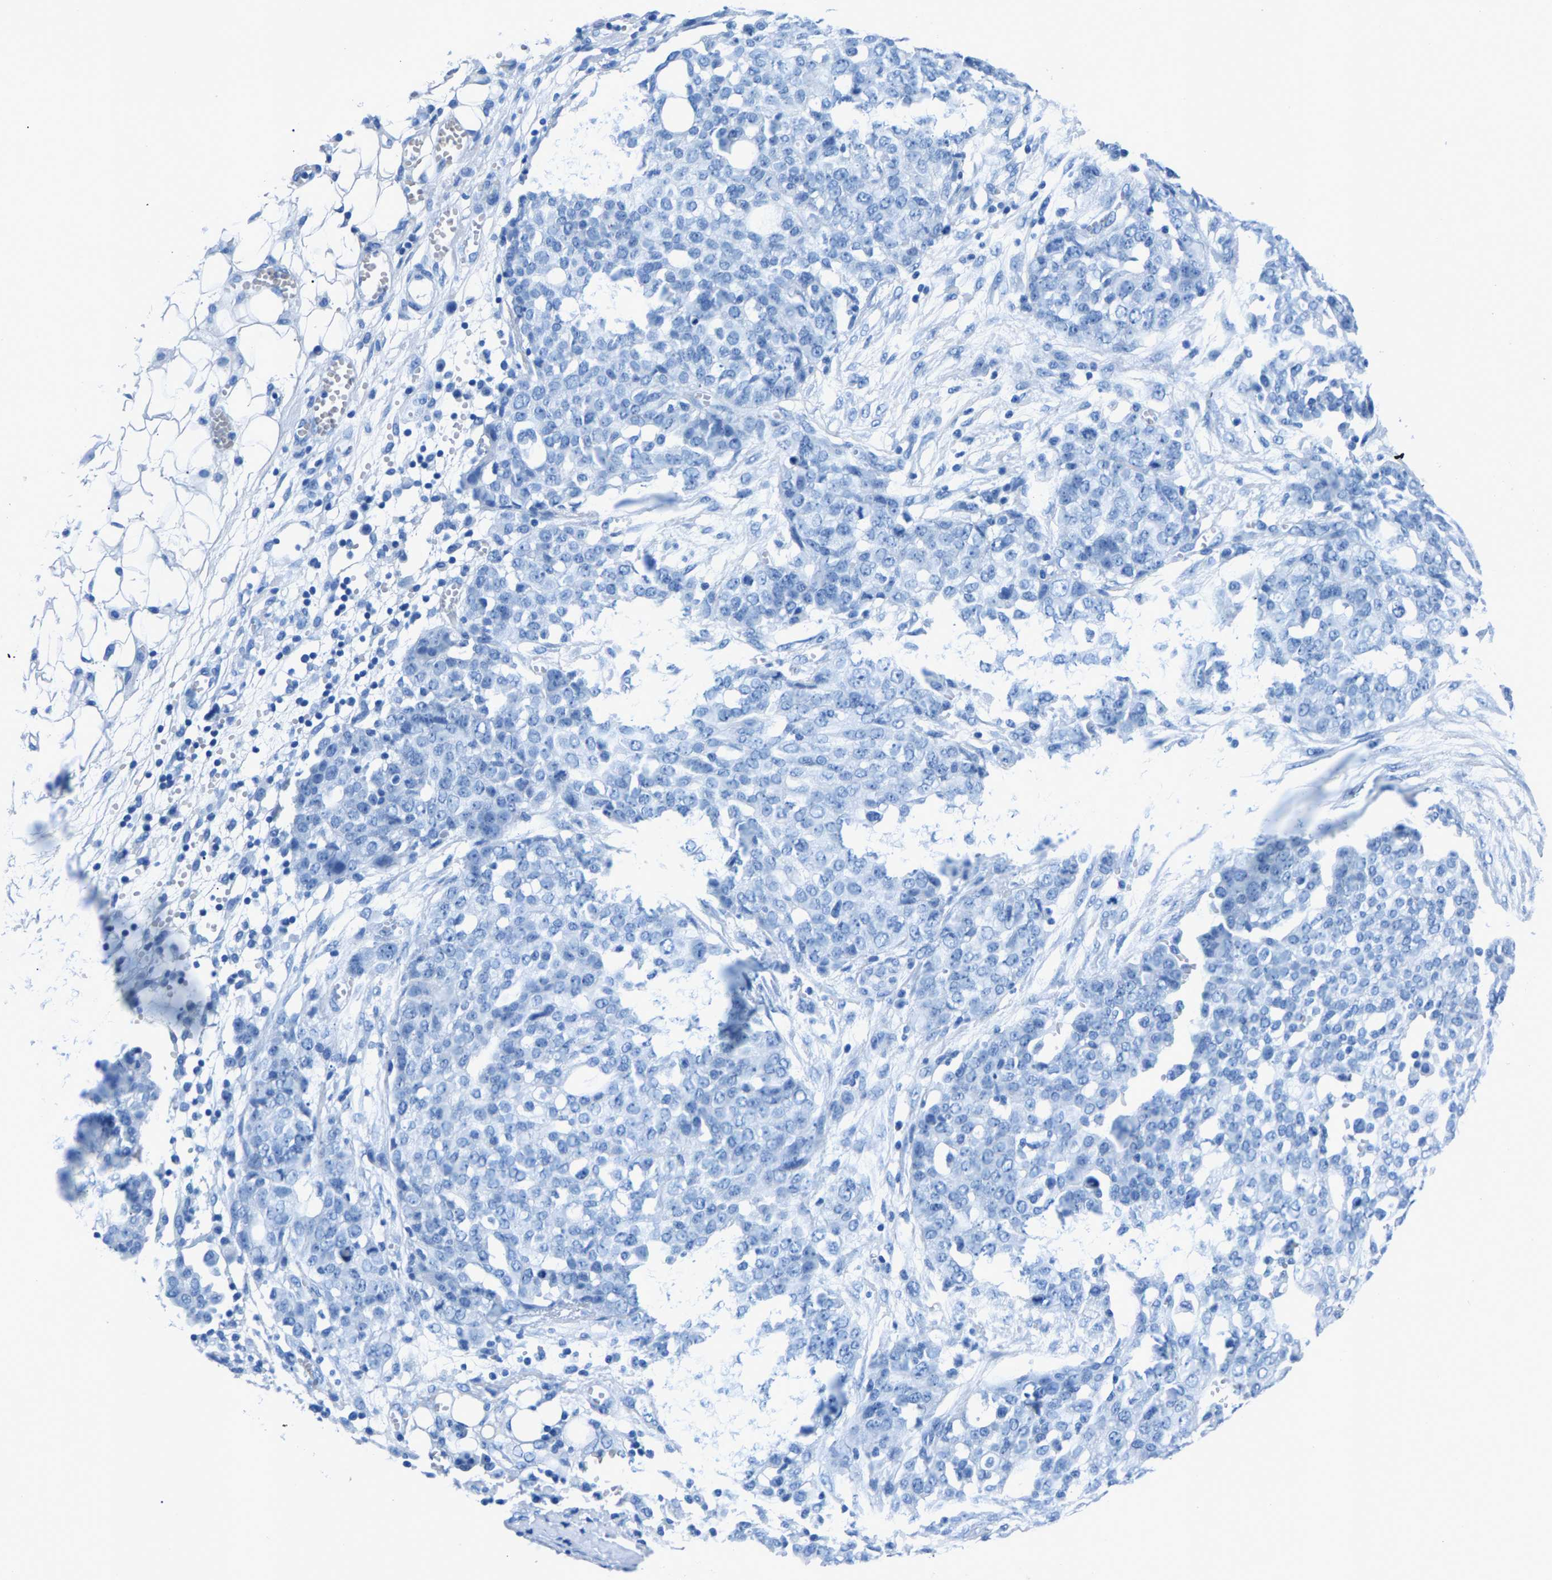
{"staining": {"intensity": "negative", "quantity": "none", "location": "none"}, "tissue": "ovarian cancer", "cell_type": "Tumor cells", "image_type": "cancer", "snomed": [{"axis": "morphology", "description": "Cystadenocarcinoma, serous, NOS"}, {"axis": "topography", "description": "Soft tissue"}, {"axis": "topography", "description": "Ovary"}], "caption": "DAB immunohistochemical staining of ovarian cancer (serous cystadenocarcinoma) demonstrates no significant staining in tumor cells.", "gene": "CPS1", "patient": {"sex": "female", "age": 57}}